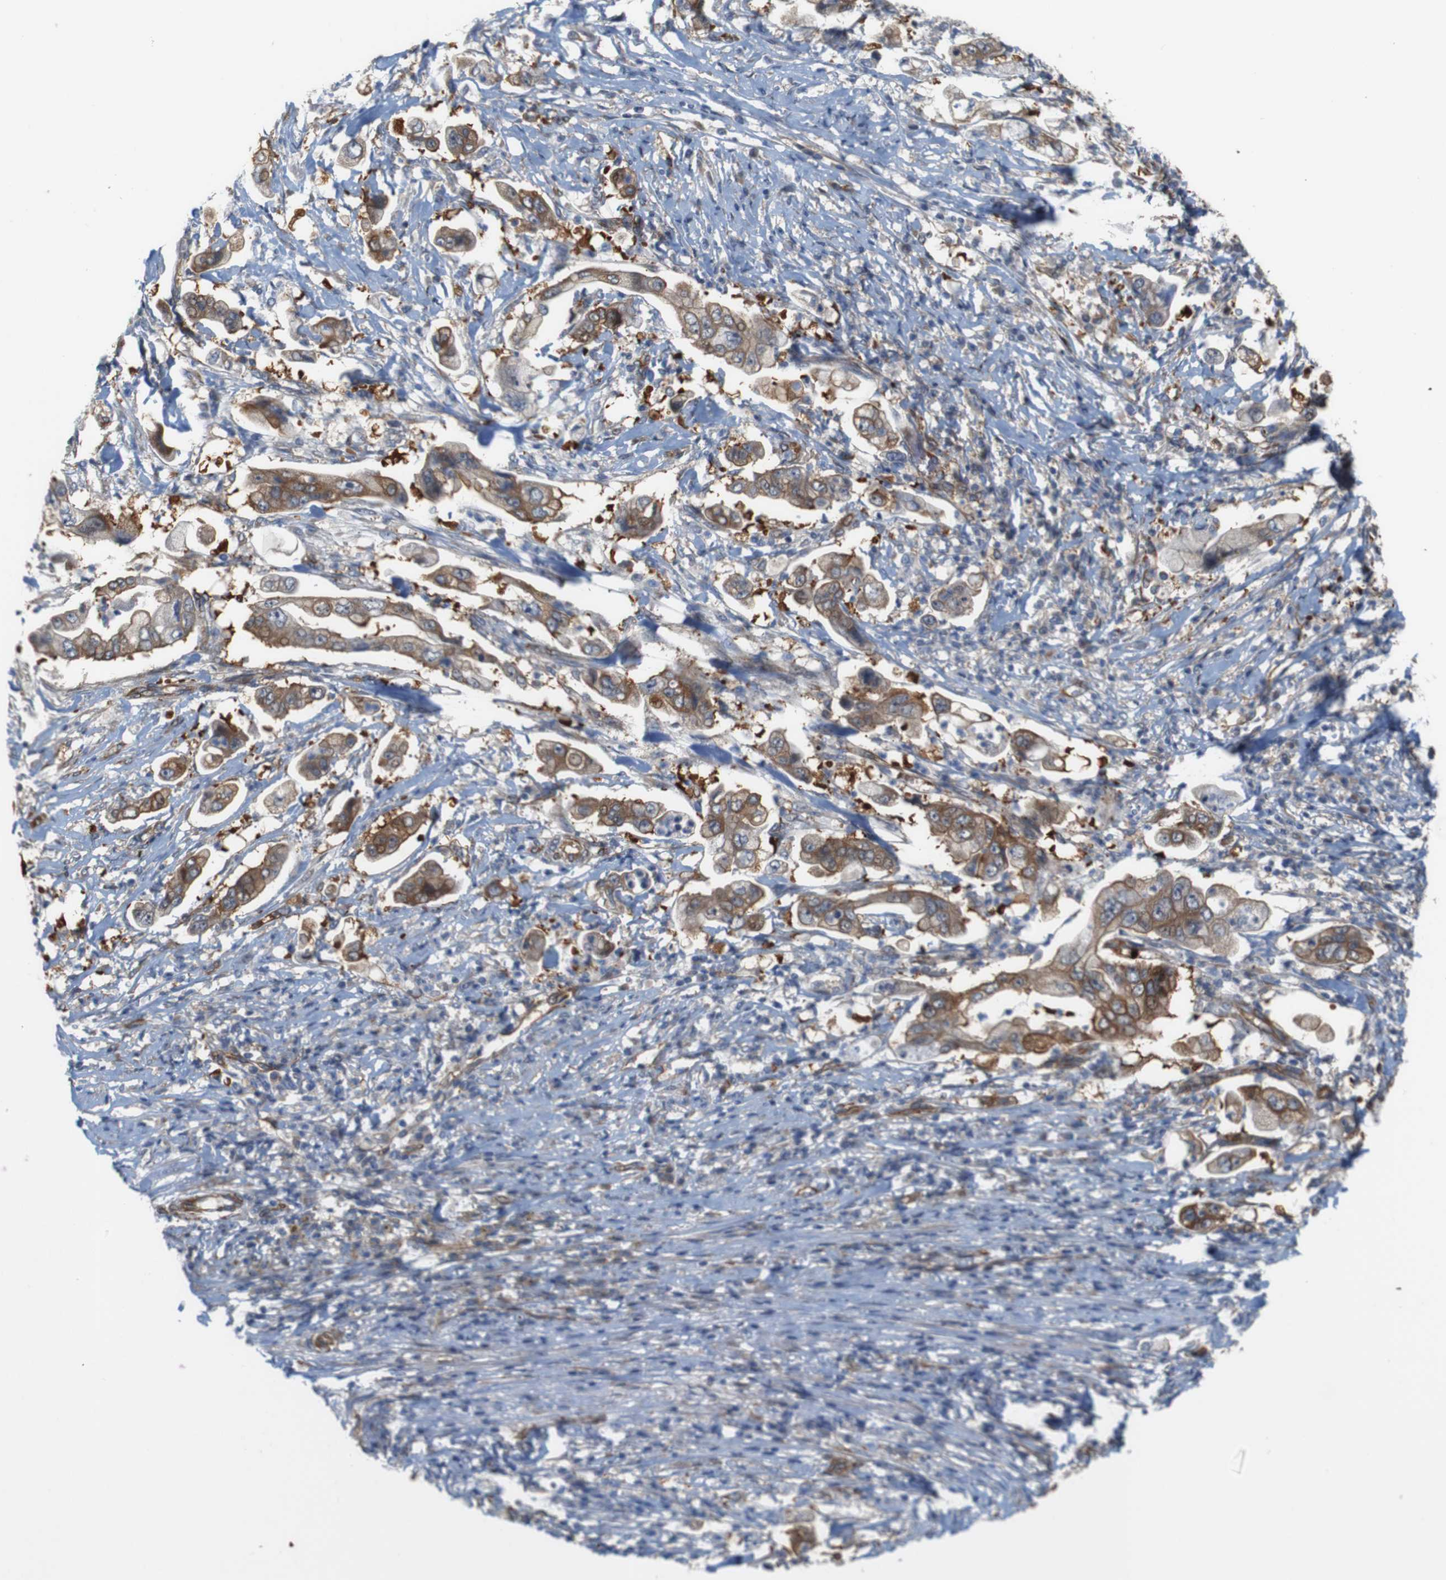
{"staining": {"intensity": "moderate", "quantity": ">75%", "location": "cytoplasmic/membranous"}, "tissue": "stomach cancer", "cell_type": "Tumor cells", "image_type": "cancer", "snomed": [{"axis": "morphology", "description": "Adenocarcinoma, NOS"}, {"axis": "topography", "description": "Stomach"}], "caption": "The immunohistochemical stain shows moderate cytoplasmic/membranous positivity in tumor cells of stomach cancer (adenocarcinoma) tissue. Ihc stains the protein in brown and the nuclei are stained blue.", "gene": "JPH1", "patient": {"sex": "male", "age": 62}}